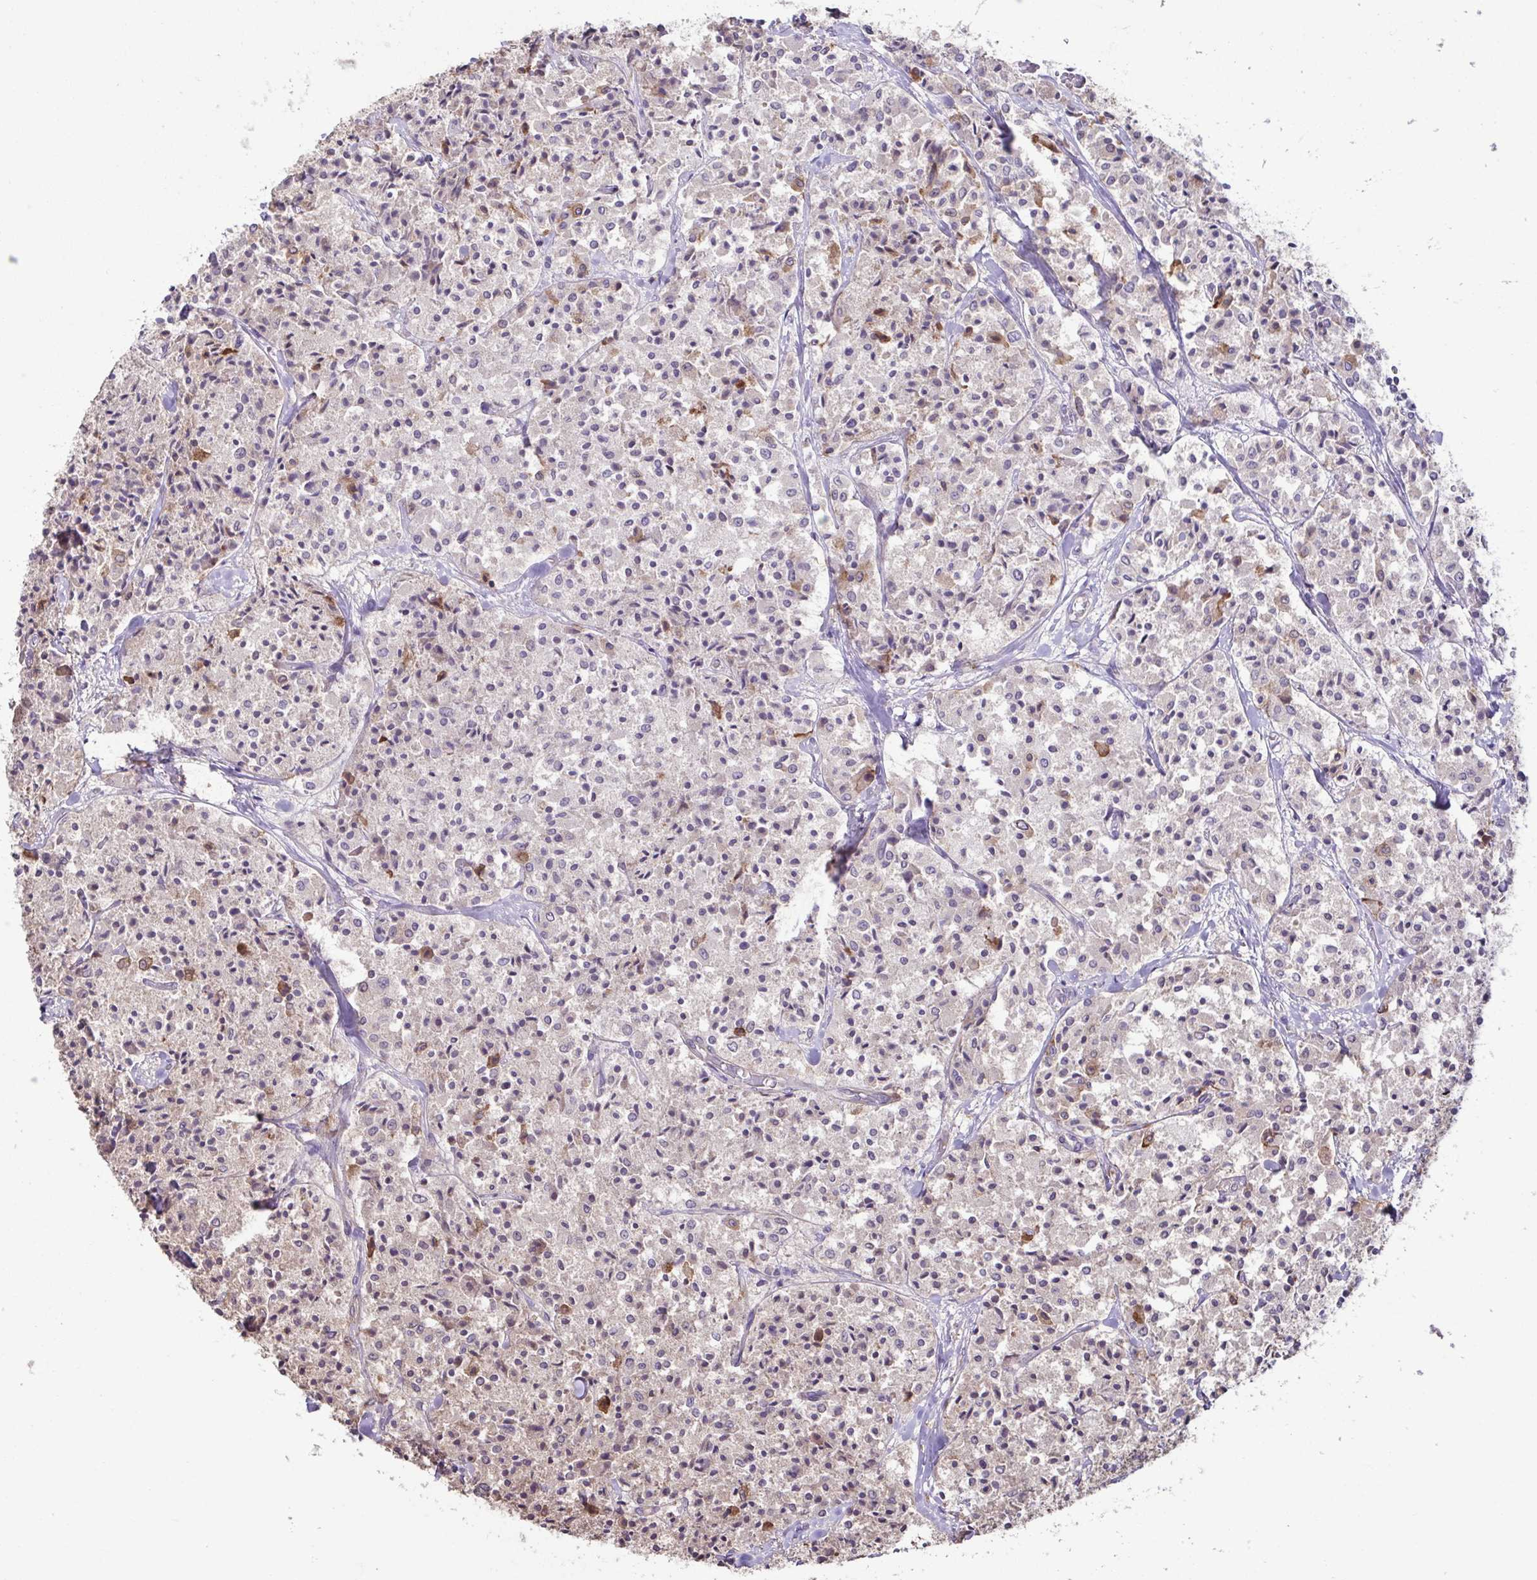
{"staining": {"intensity": "weak", "quantity": "25%-75%", "location": "cytoplasmic/membranous"}, "tissue": "carcinoid", "cell_type": "Tumor cells", "image_type": "cancer", "snomed": [{"axis": "morphology", "description": "Carcinoid, malignant, NOS"}, {"axis": "topography", "description": "Lung"}], "caption": "This photomicrograph displays IHC staining of malignant carcinoid, with low weak cytoplasmic/membranous expression in about 25%-75% of tumor cells.", "gene": "ACTRT2", "patient": {"sex": "male", "age": 71}}